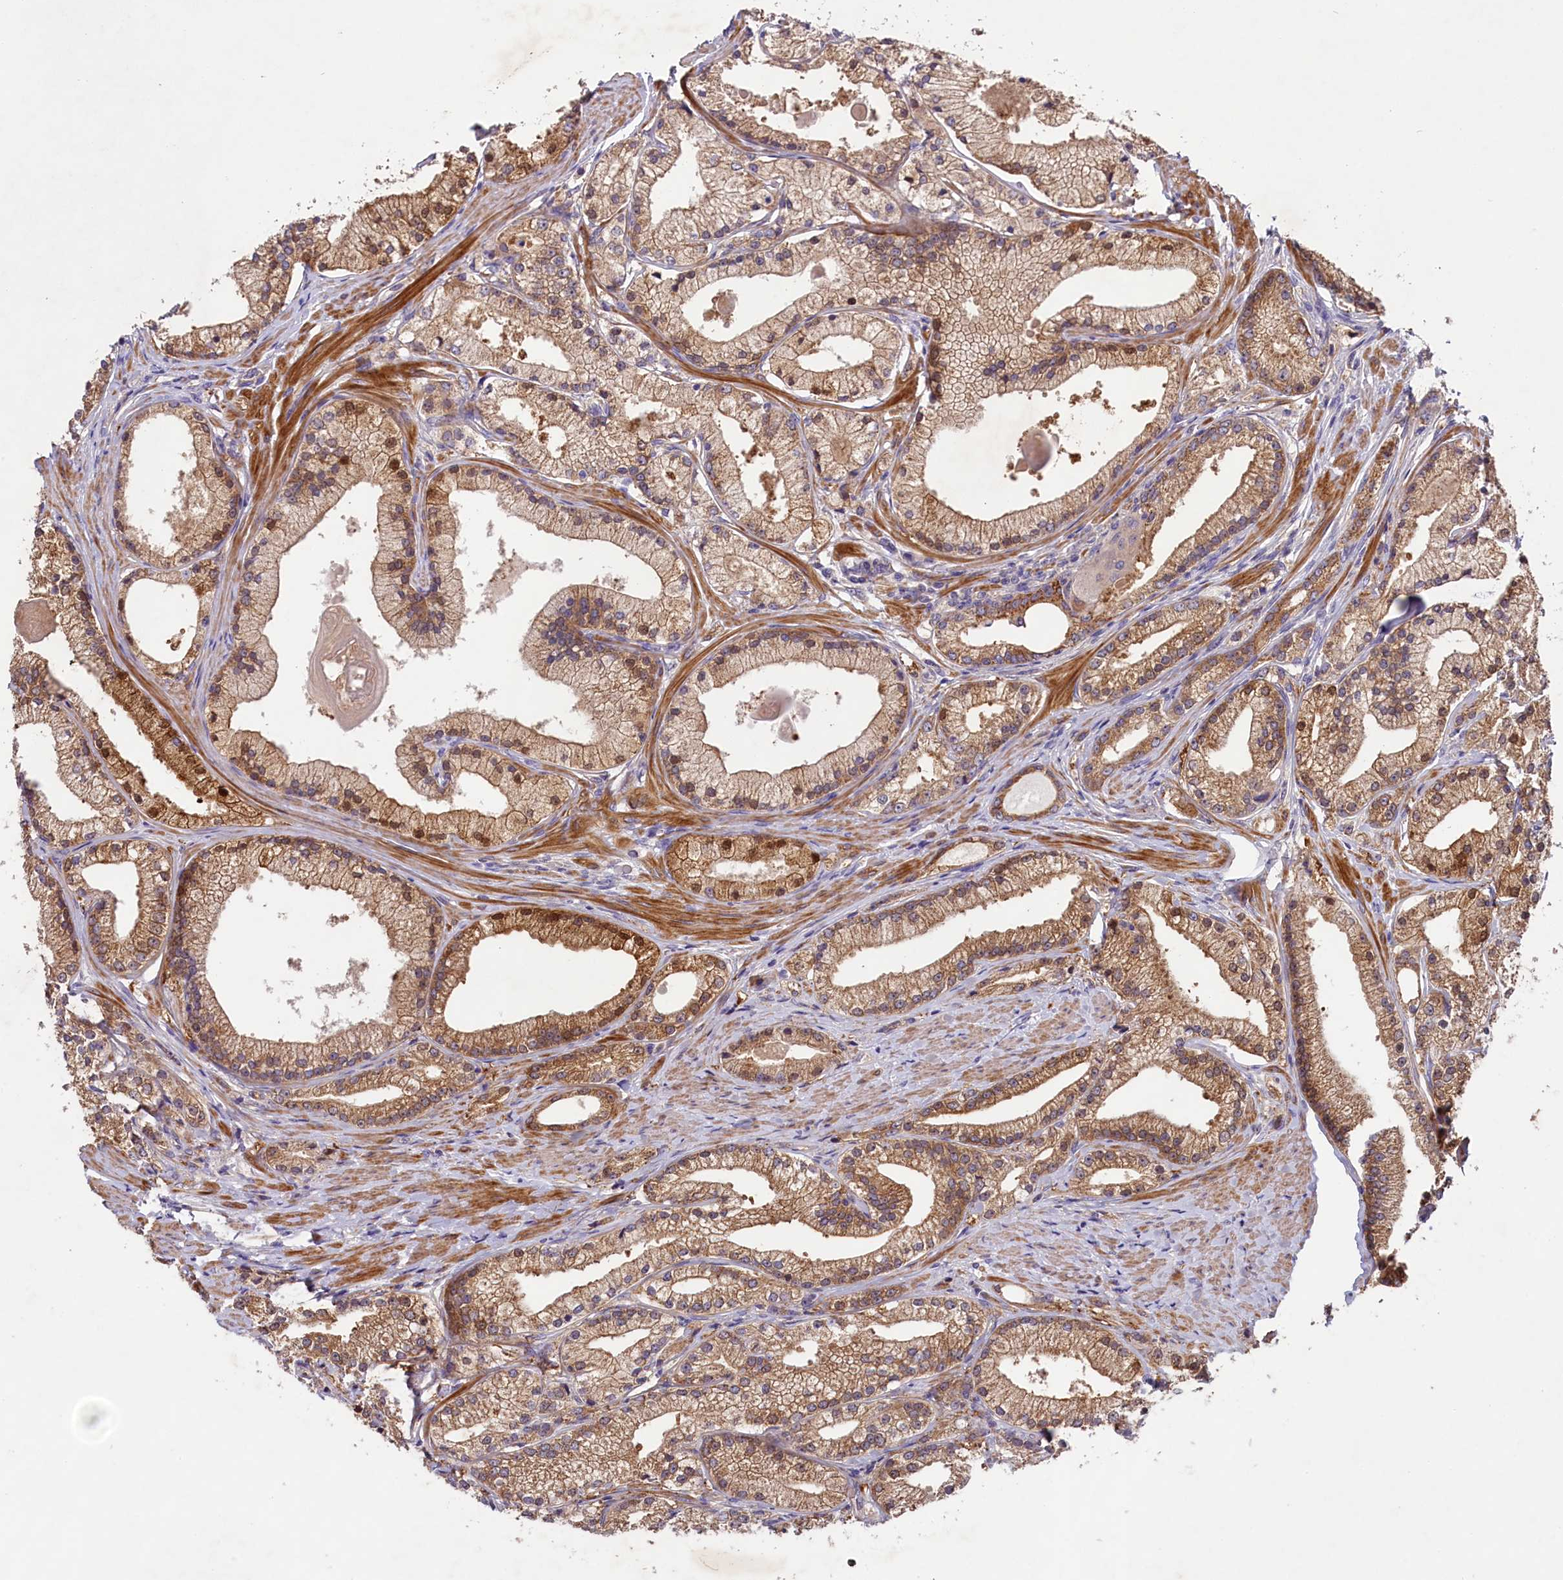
{"staining": {"intensity": "moderate", "quantity": ">75%", "location": "cytoplasmic/membranous,nuclear"}, "tissue": "prostate cancer", "cell_type": "Tumor cells", "image_type": "cancer", "snomed": [{"axis": "morphology", "description": "Adenocarcinoma, Low grade"}, {"axis": "topography", "description": "Prostate"}], "caption": "Immunohistochemical staining of human adenocarcinoma (low-grade) (prostate) demonstrates medium levels of moderate cytoplasmic/membranous and nuclear protein expression in about >75% of tumor cells.", "gene": "COG8", "patient": {"sex": "male", "age": 57}}